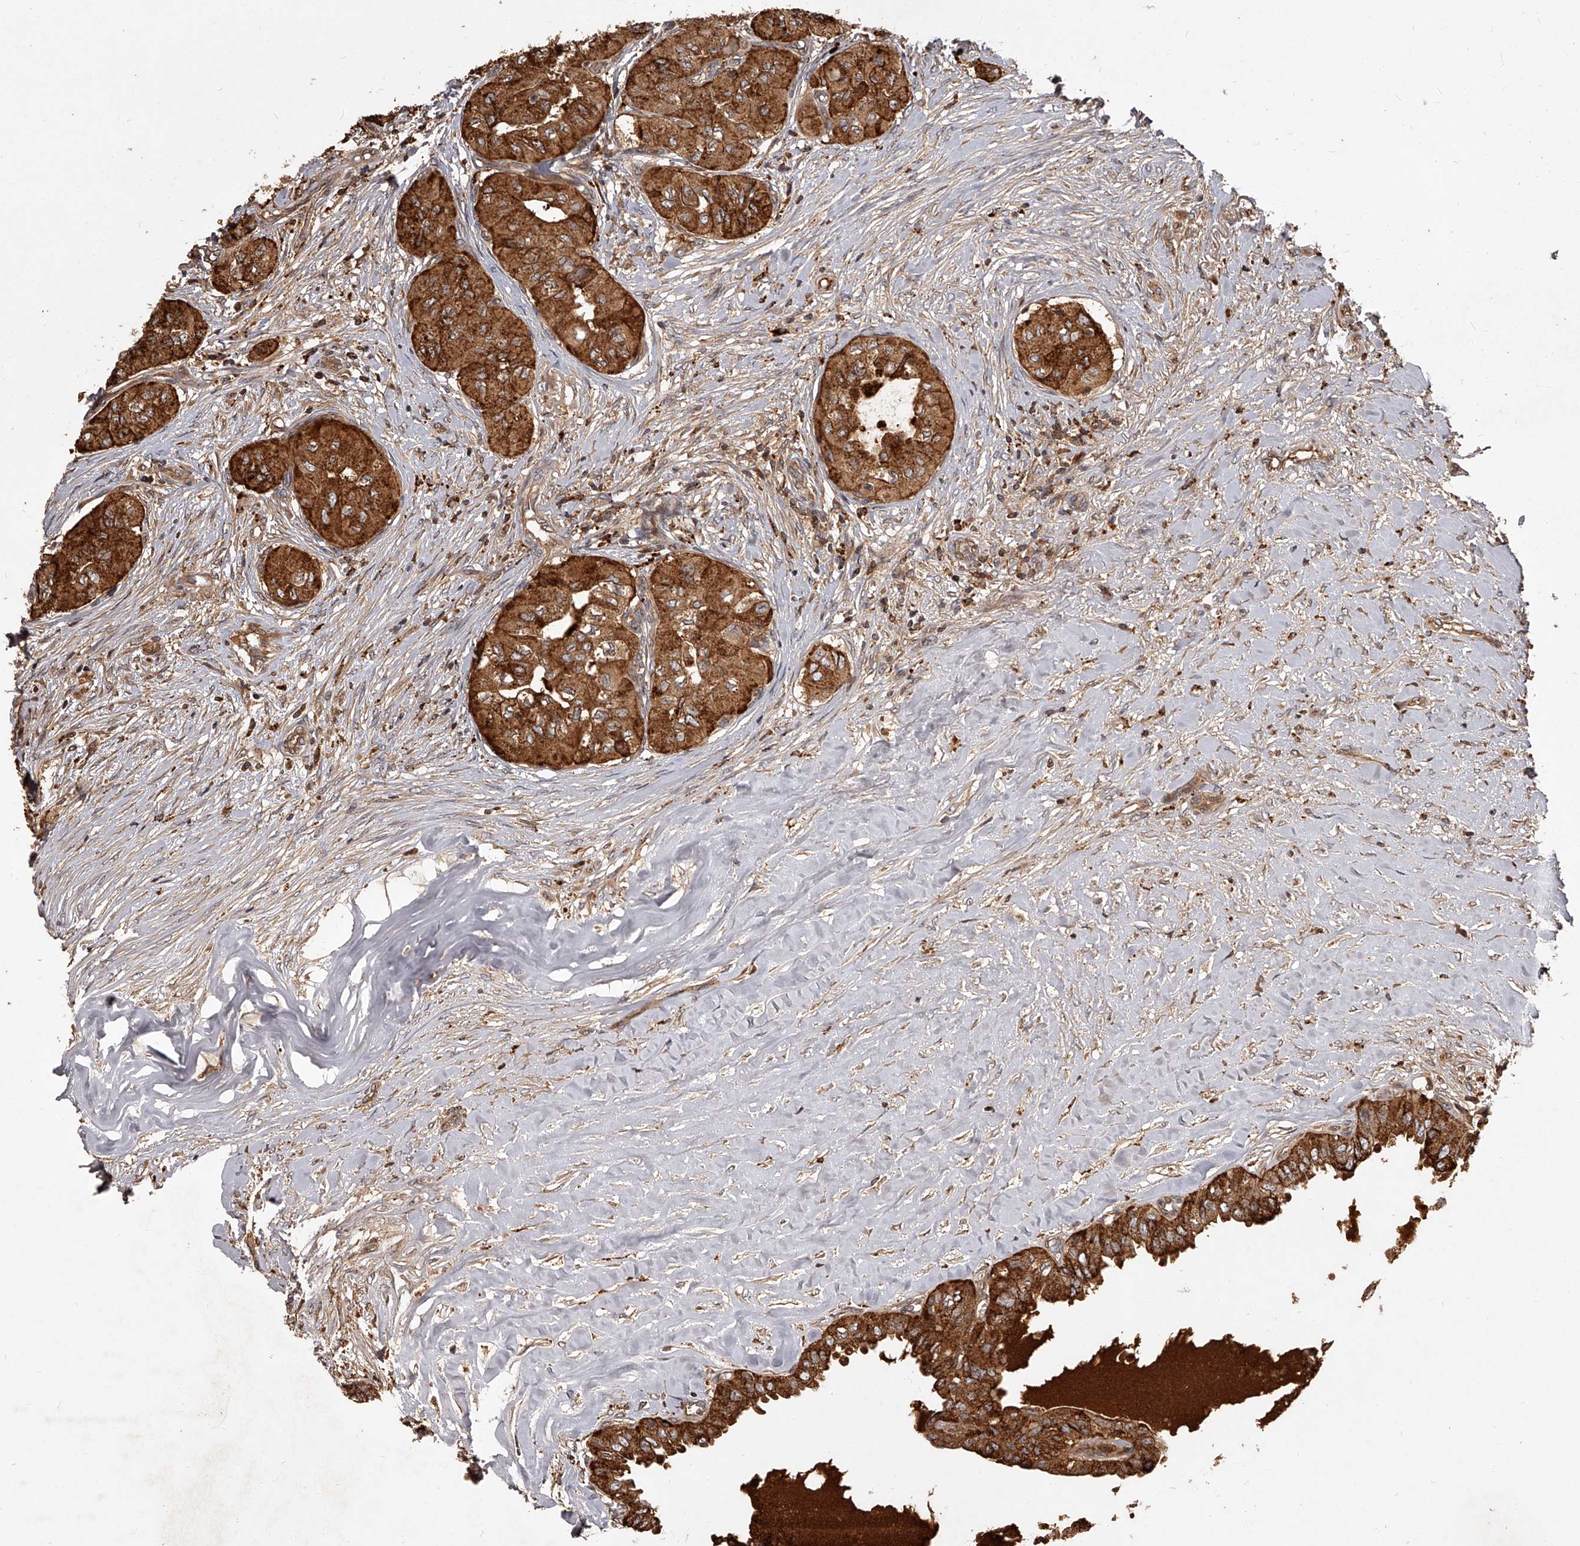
{"staining": {"intensity": "strong", "quantity": ">75%", "location": "cytoplasmic/membranous"}, "tissue": "thyroid cancer", "cell_type": "Tumor cells", "image_type": "cancer", "snomed": [{"axis": "morphology", "description": "Papillary adenocarcinoma, NOS"}, {"axis": "topography", "description": "Thyroid gland"}], "caption": "Immunohistochemical staining of human thyroid cancer (papillary adenocarcinoma) displays strong cytoplasmic/membranous protein expression in about >75% of tumor cells. The staining was performed using DAB to visualize the protein expression in brown, while the nuclei were stained in blue with hematoxylin (Magnification: 20x).", "gene": "CRYZL1", "patient": {"sex": "female", "age": 59}}